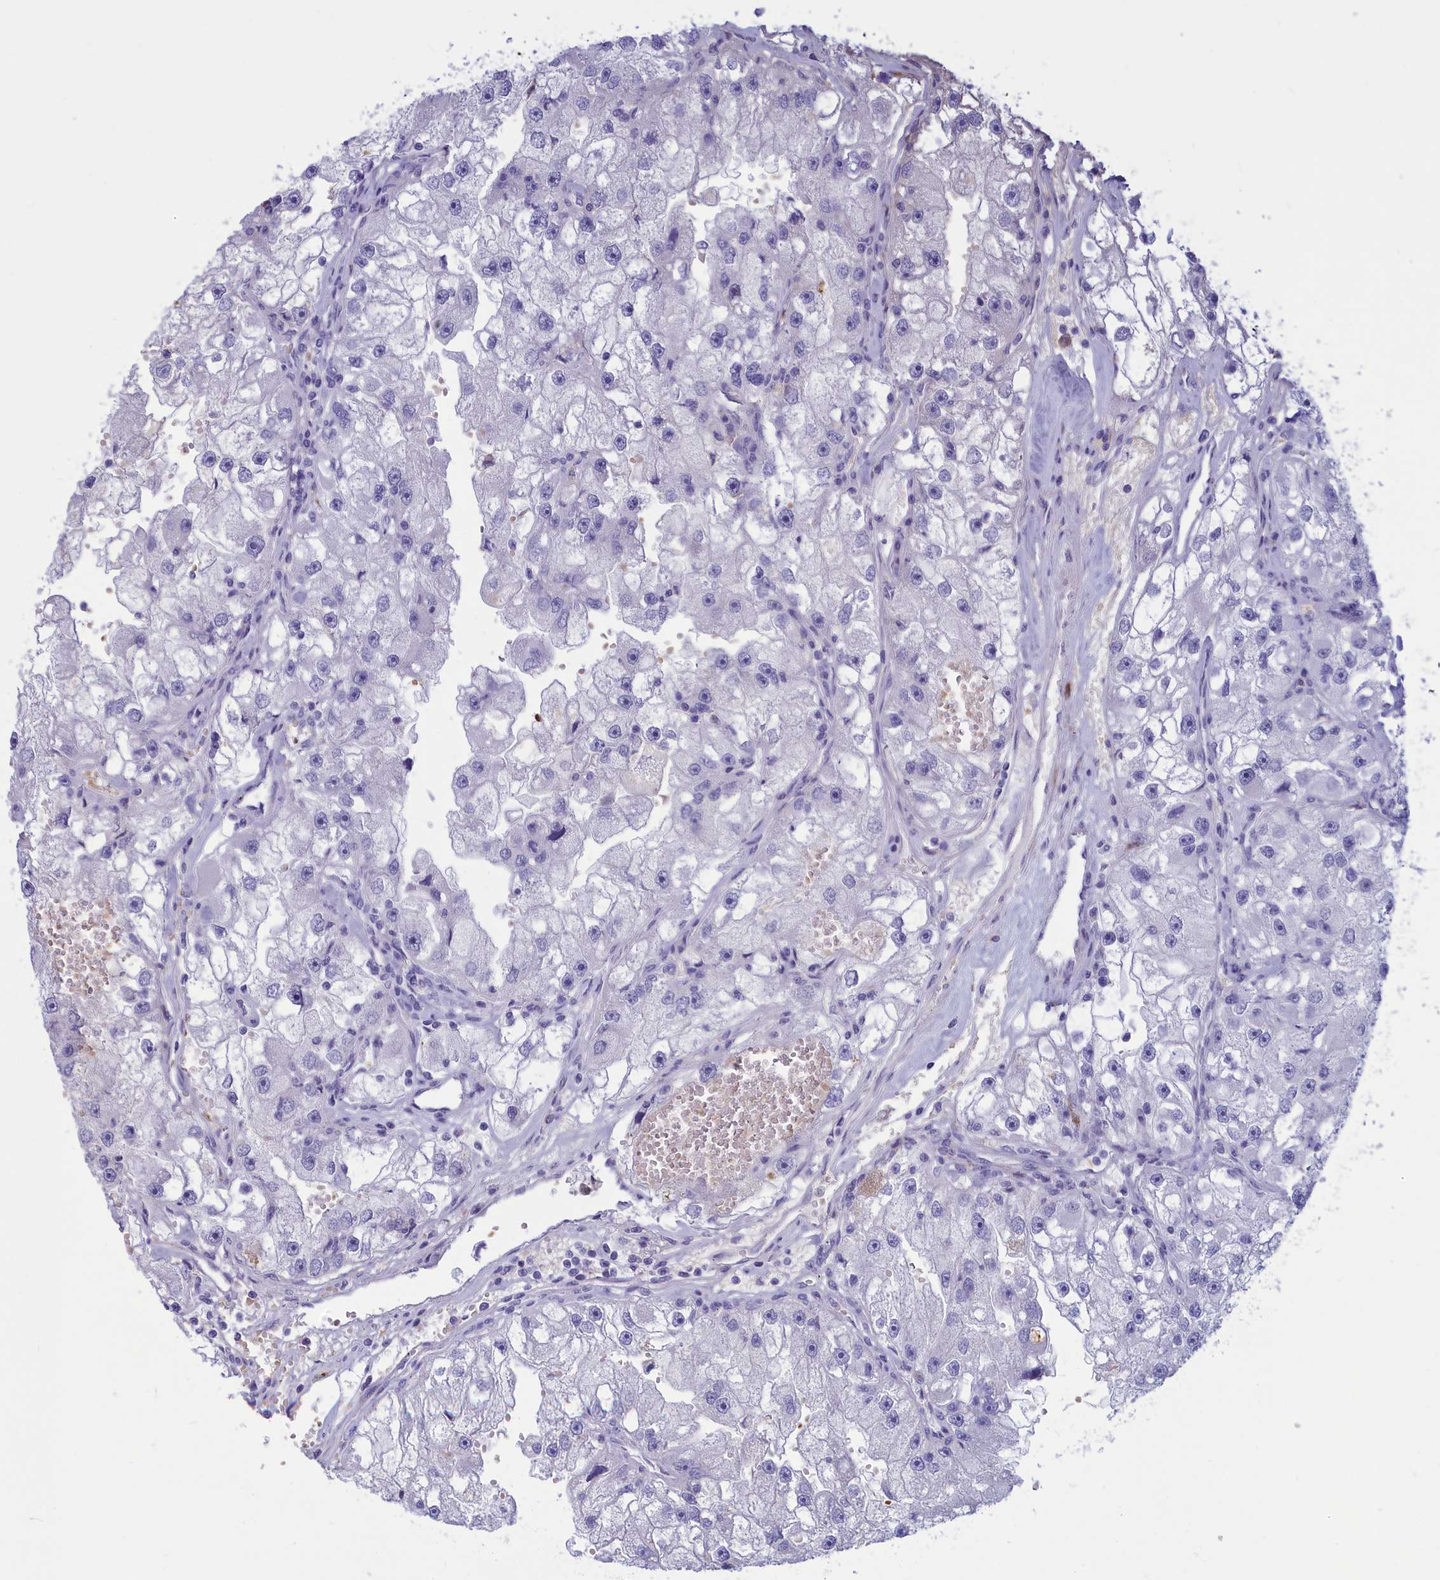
{"staining": {"intensity": "negative", "quantity": "none", "location": "none"}, "tissue": "renal cancer", "cell_type": "Tumor cells", "image_type": "cancer", "snomed": [{"axis": "morphology", "description": "Adenocarcinoma, NOS"}, {"axis": "topography", "description": "Kidney"}], "caption": "High magnification brightfield microscopy of renal adenocarcinoma stained with DAB (3,3'-diaminobenzidine) (brown) and counterstained with hematoxylin (blue): tumor cells show no significant staining. (DAB (3,3'-diaminobenzidine) IHC visualized using brightfield microscopy, high magnification).", "gene": "GAPDHS", "patient": {"sex": "male", "age": 63}}